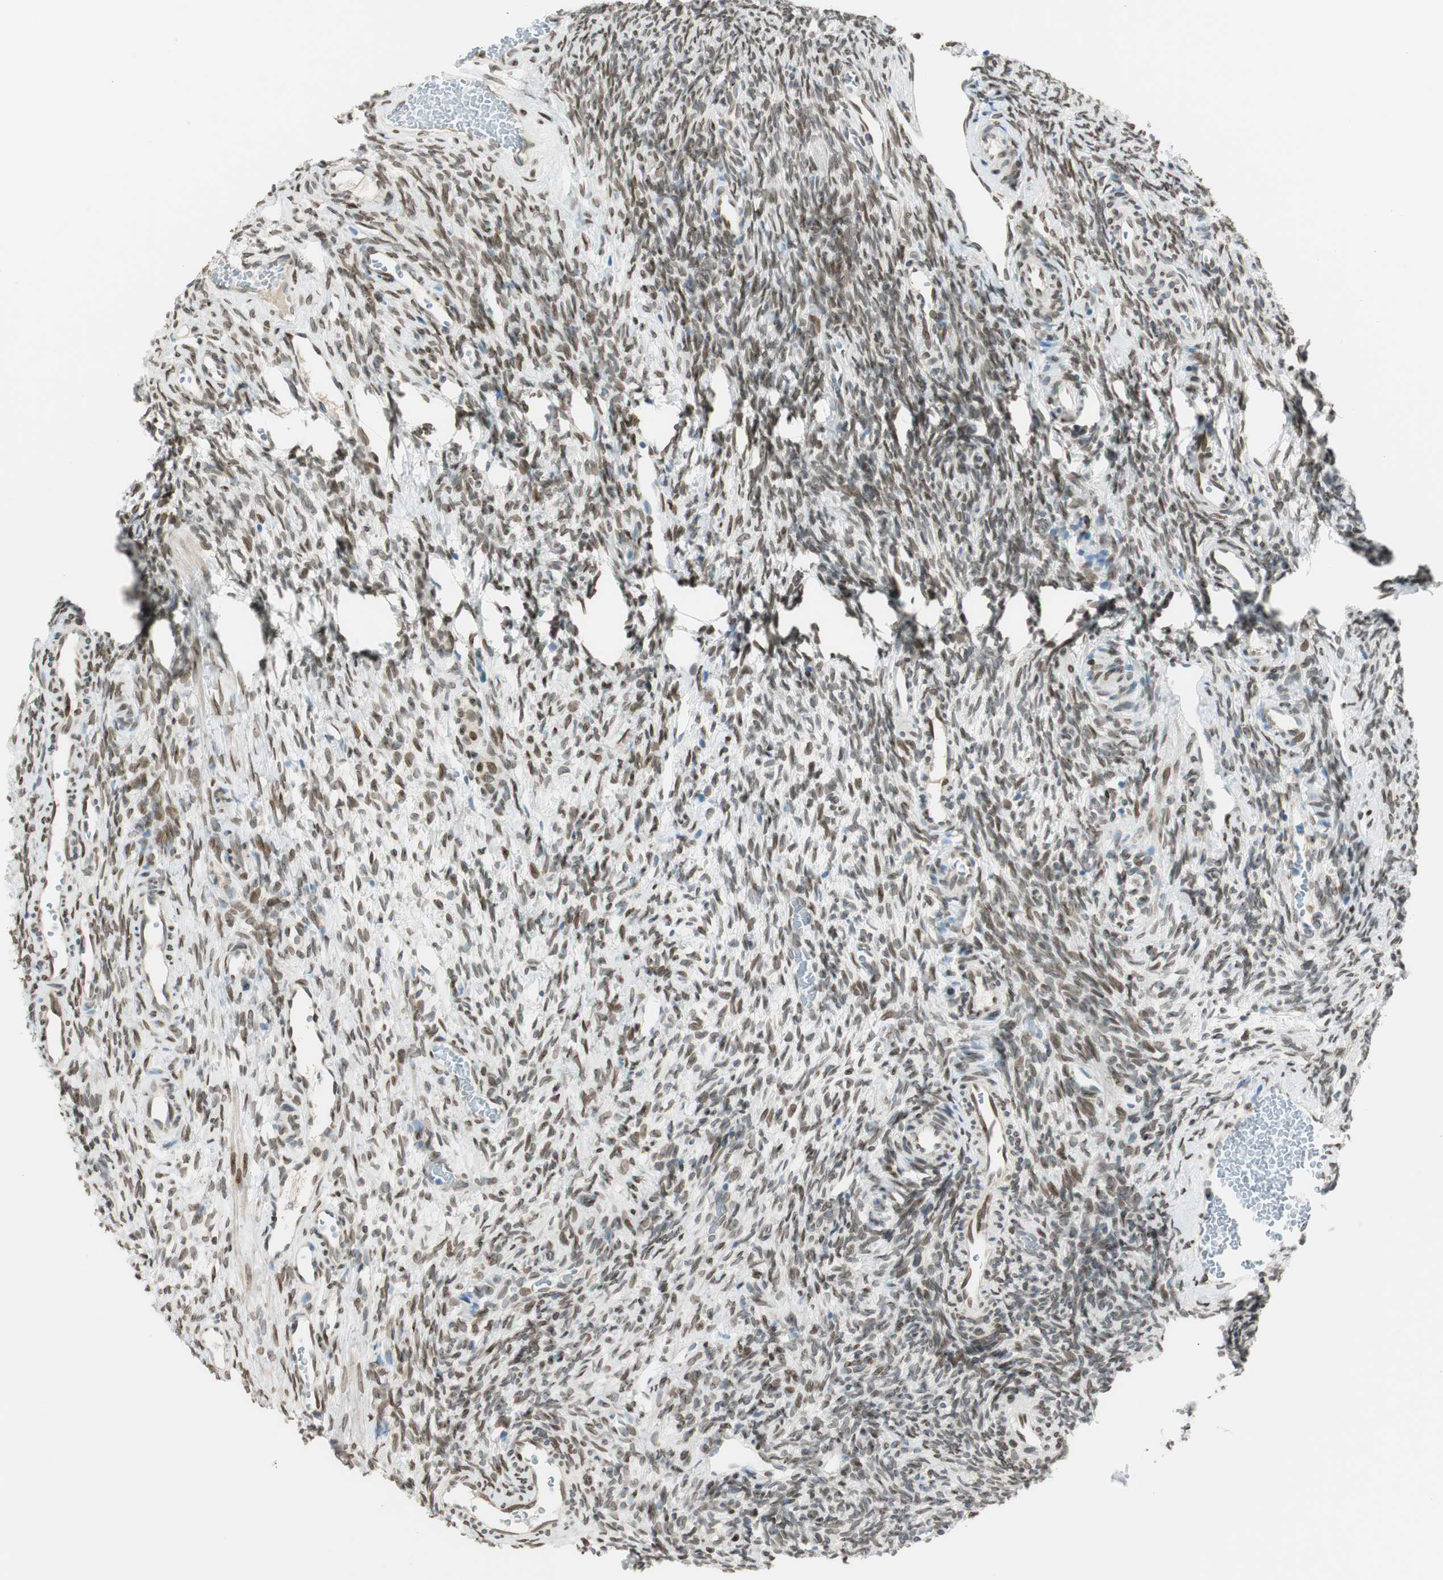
{"staining": {"intensity": "negative", "quantity": "none", "location": "none"}, "tissue": "ovary", "cell_type": "Follicle cells", "image_type": "normal", "snomed": [{"axis": "morphology", "description": "Normal tissue, NOS"}, {"axis": "topography", "description": "Ovary"}], "caption": "Immunohistochemical staining of unremarkable ovary displays no significant staining in follicle cells. Brightfield microscopy of immunohistochemistry (IHC) stained with DAB (3,3'-diaminobenzidine) (brown) and hematoxylin (blue), captured at high magnification.", "gene": "TMEM260", "patient": {"sex": "female", "age": 35}}